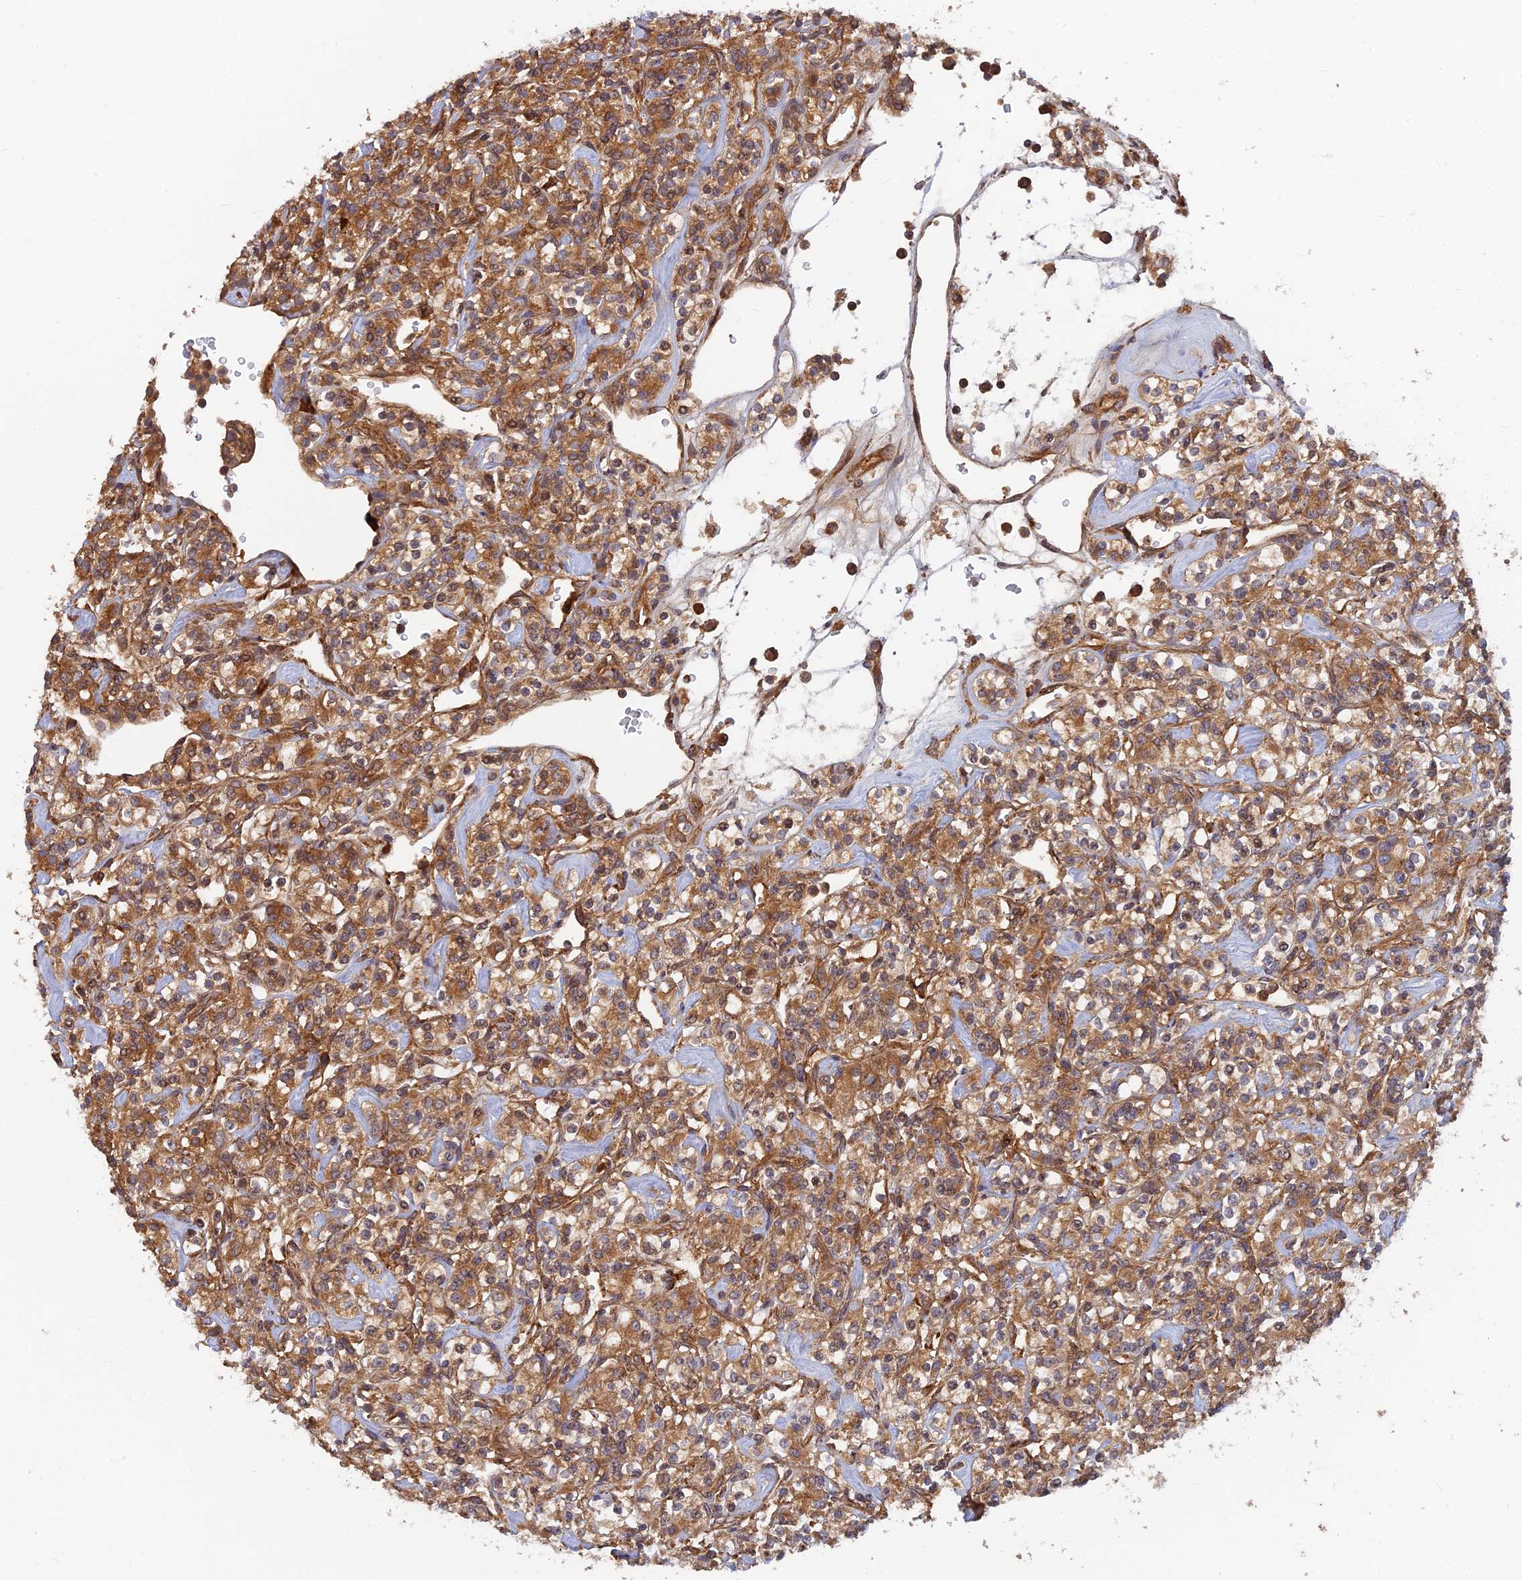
{"staining": {"intensity": "moderate", "quantity": ">75%", "location": "cytoplasmic/membranous"}, "tissue": "renal cancer", "cell_type": "Tumor cells", "image_type": "cancer", "snomed": [{"axis": "morphology", "description": "Adenocarcinoma, NOS"}, {"axis": "topography", "description": "Kidney"}], "caption": "Renal cancer tissue demonstrates moderate cytoplasmic/membranous staining in about >75% of tumor cells, visualized by immunohistochemistry.", "gene": "RELCH", "patient": {"sex": "male", "age": 77}}